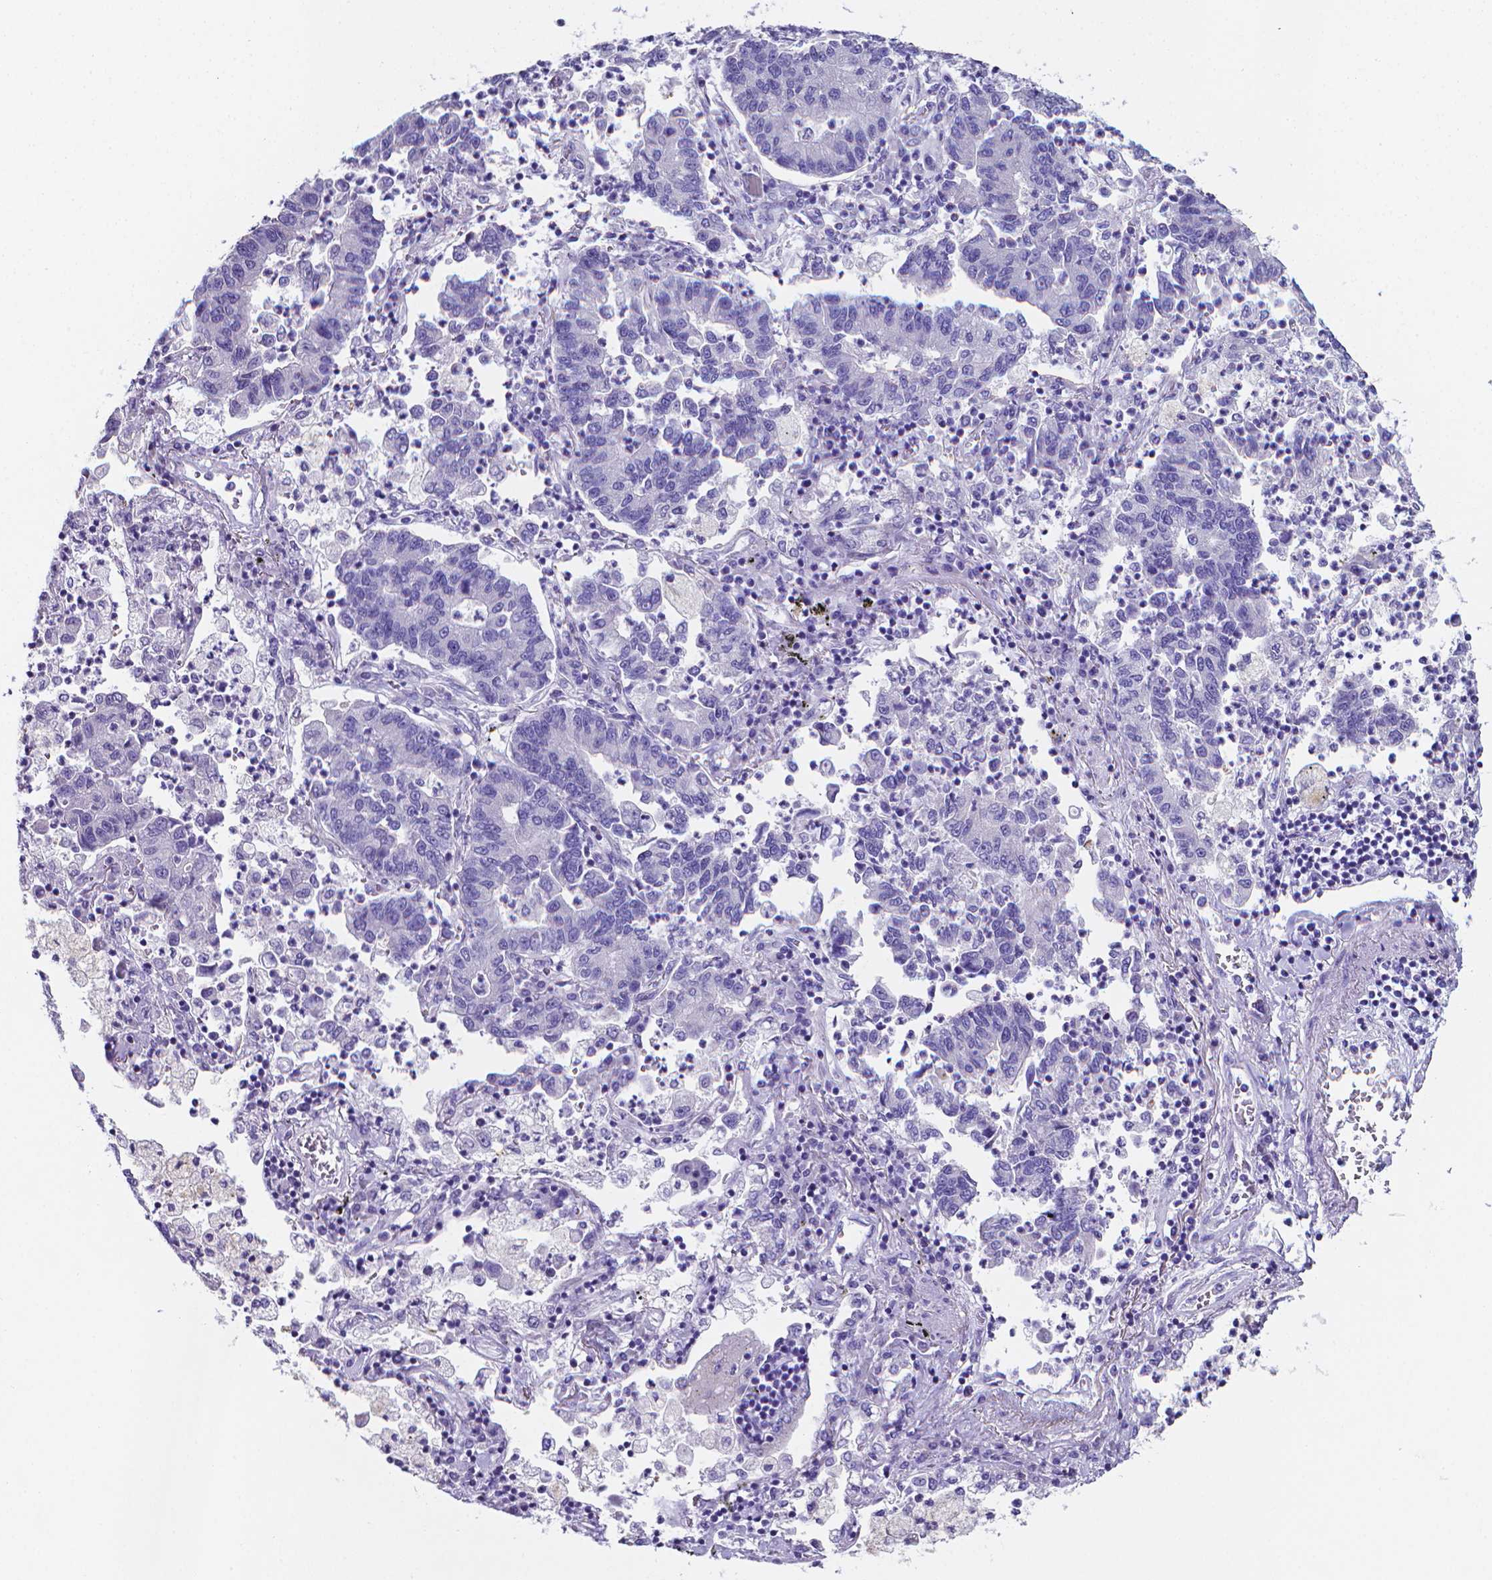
{"staining": {"intensity": "negative", "quantity": "none", "location": "none"}, "tissue": "lung cancer", "cell_type": "Tumor cells", "image_type": "cancer", "snomed": [{"axis": "morphology", "description": "Adenocarcinoma, NOS"}, {"axis": "topography", "description": "Lung"}], "caption": "This is an immunohistochemistry image of human lung cancer. There is no expression in tumor cells.", "gene": "LRRC73", "patient": {"sex": "female", "age": 57}}